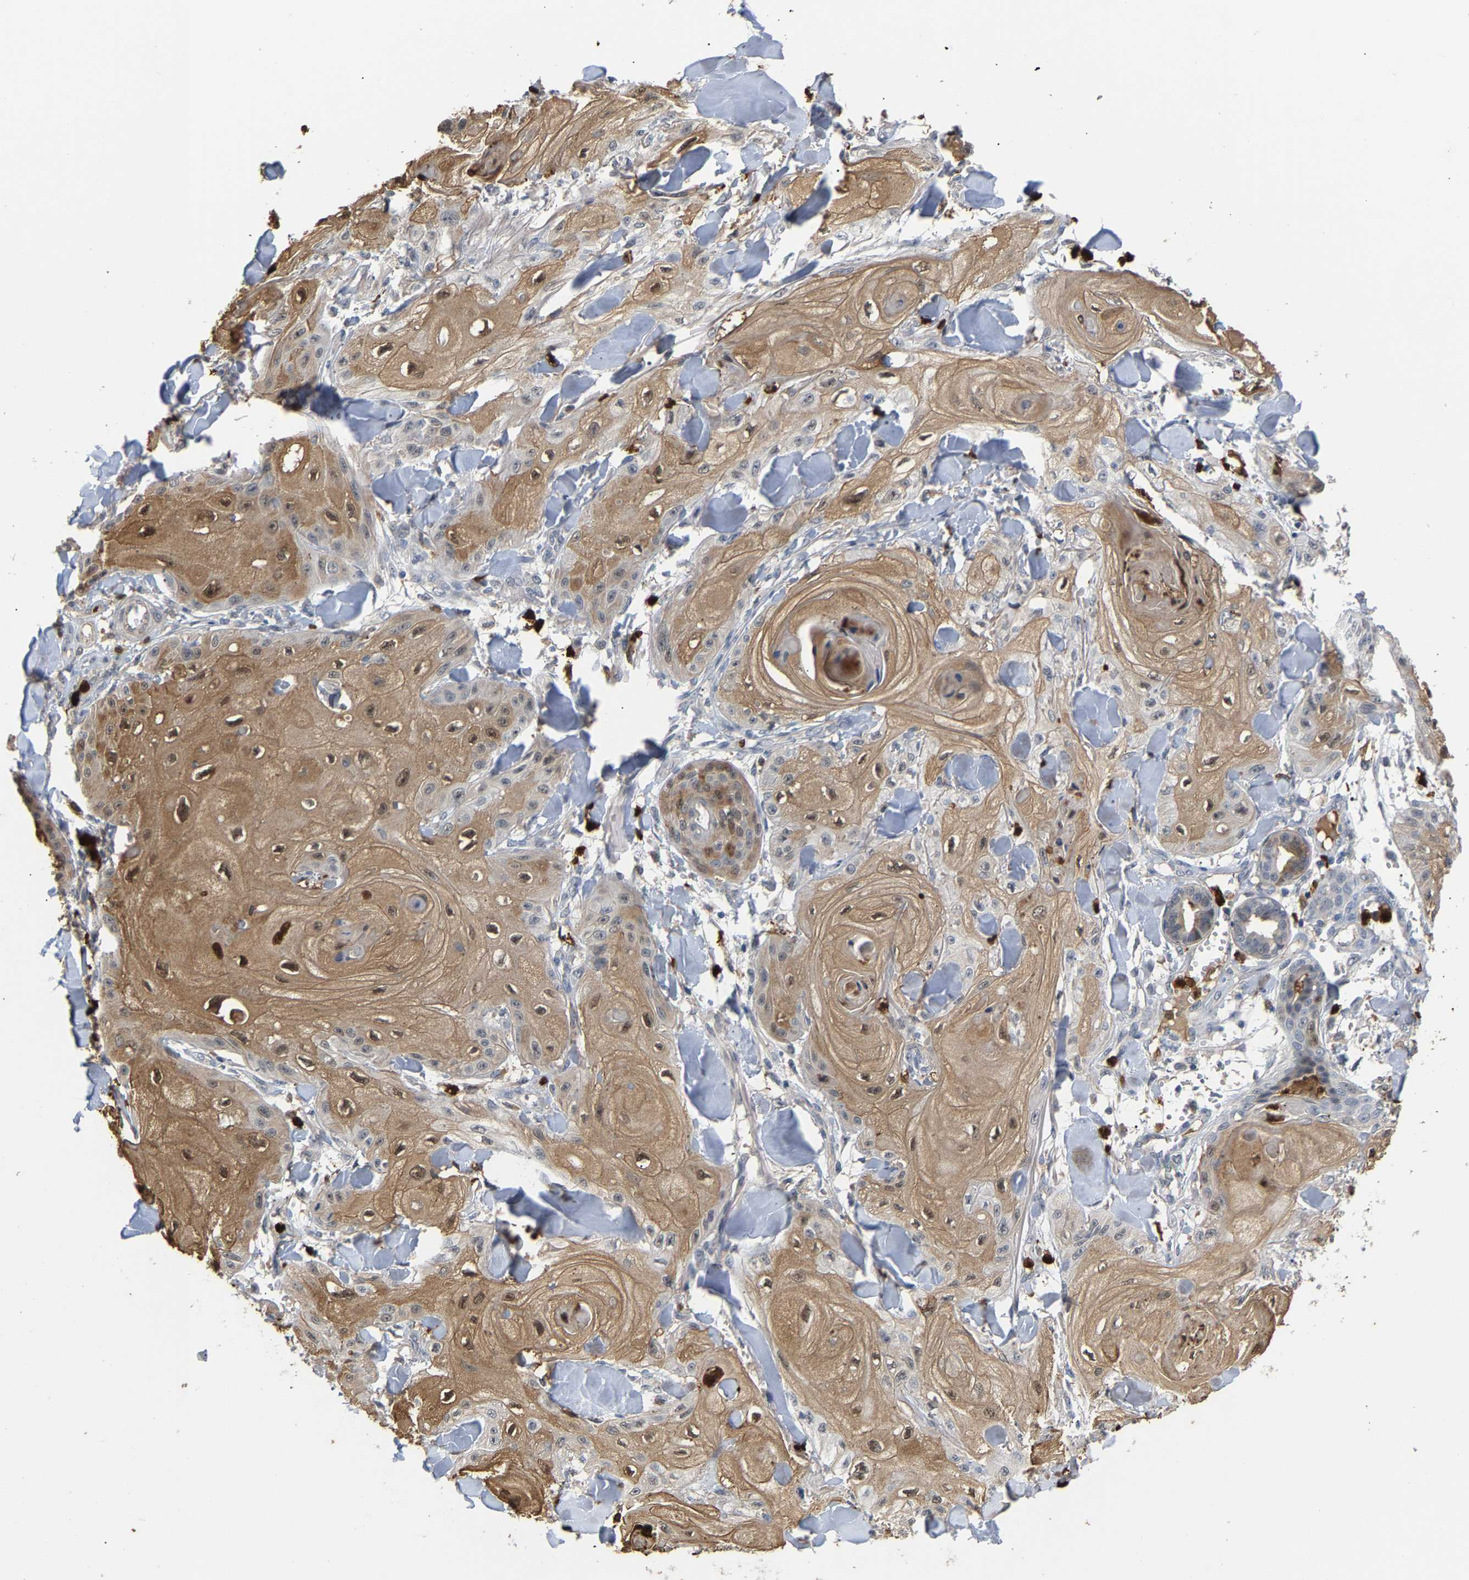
{"staining": {"intensity": "moderate", "quantity": ">75%", "location": "cytoplasmic/membranous,nuclear"}, "tissue": "skin cancer", "cell_type": "Tumor cells", "image_type": "cancer", "snomed": [{"axis": "morphology", "description": "Squamous cell carcinoma, NOS"}, {"axis": "topography", "description": "Skin"}], "caption": "Tumor cells demonstrate medium levels of moderate cytoplasmic/membranous and nuclear positivity in about >75% of cells in human squamous cell carcinoma (skin). (DAB IHC with brightfield microscopy, high magnification).", "gene": "TDRD7", "patient": {"sex": "male", "age": 74}}